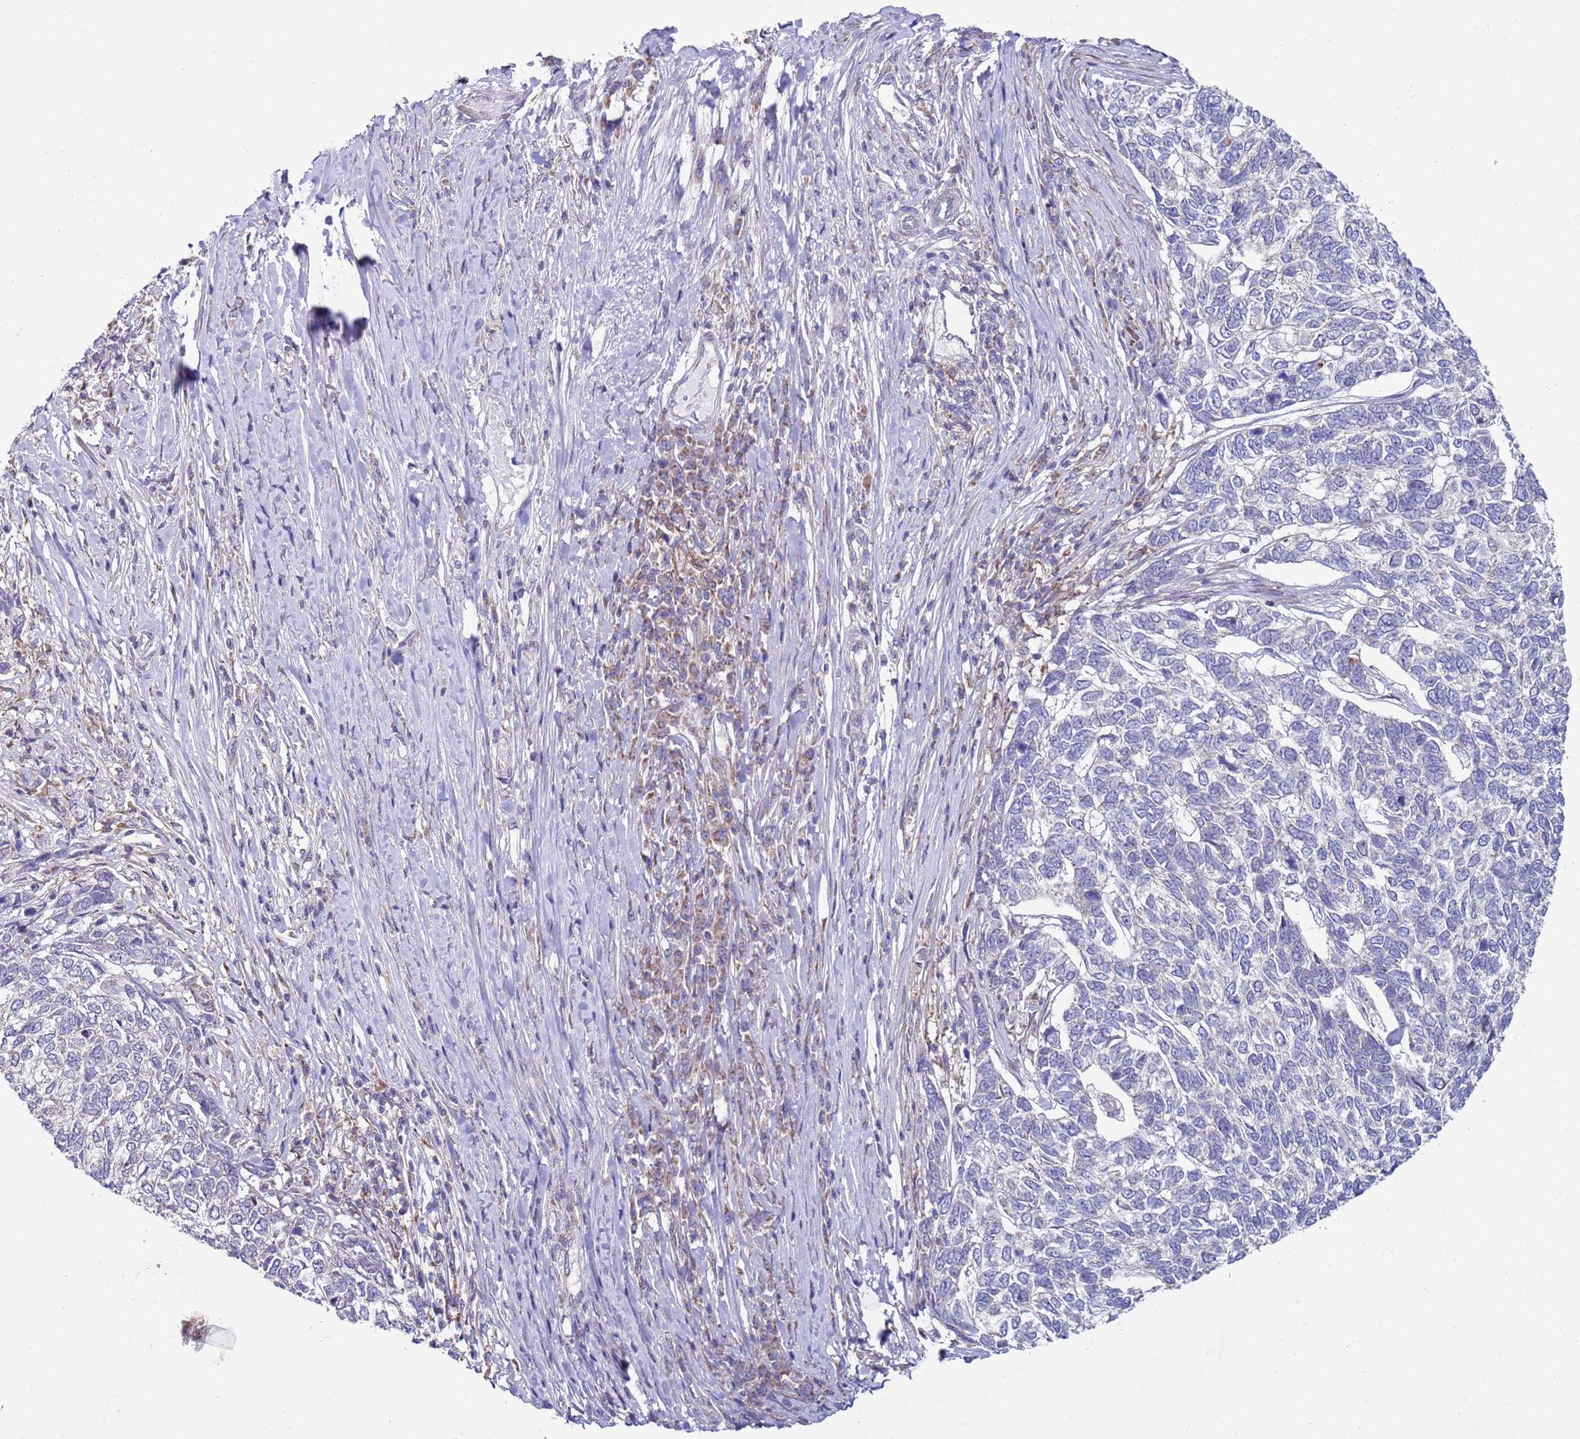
{"staining": {"intensity": "negative", "quantity": "none", "location": "none"}, "tissue": "skin cancer", "cell_type": "Tumor cells", "image_type": "cancer", "snomed": [{"axis": "morphology", "description": "Basal cell carcinoma"}, {"axis": "topography", "description": "Skin"}], "caption": "This is an IHC photomicrograph of basal cell carcinoma (skin). There is no positivity in tumor cells.", "gene": "DIP2B", "patient": {"sex": "female", "age": 65}}